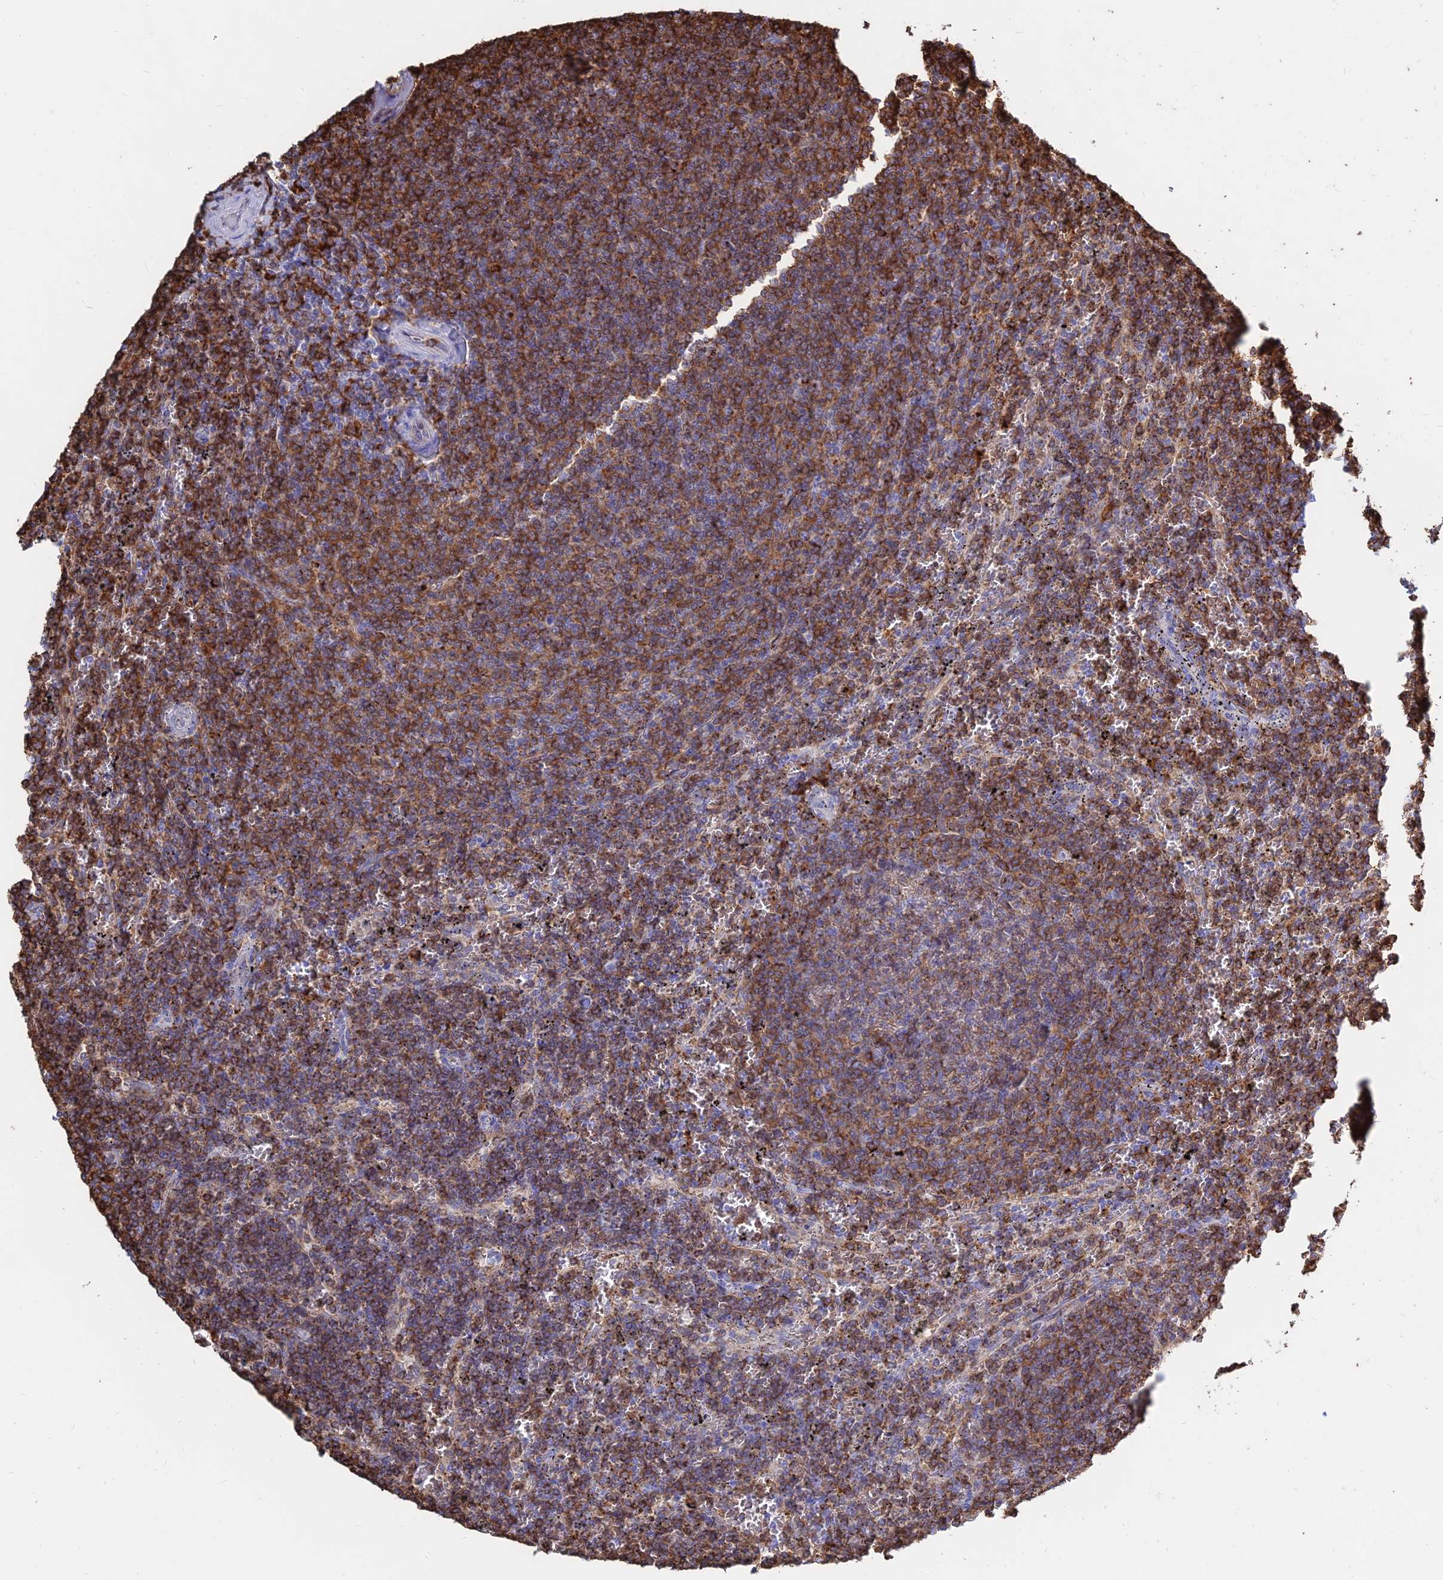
{"staining": {"intensity": "moderate", "quantity": ">75%", "location": "cytoplasmic/membranous"}, "tissue": "lymphoma", "cell_type": "Tumor cells", "image_type": "cancer", "snomed": [{"axis": "morphology", "description": "Malignant lymphoma, non-Hodgkin's type, Low grade"}, {"axis": "topography", "description": "Spleen"}], "caption": "This is an image of IHC staining of lymphoma, which shows moderate expression in the cytoplasmic/membranous of tumor cells.", "gene": "HLA-DRB1", "patient": {"sex": "female", "age": 50}}